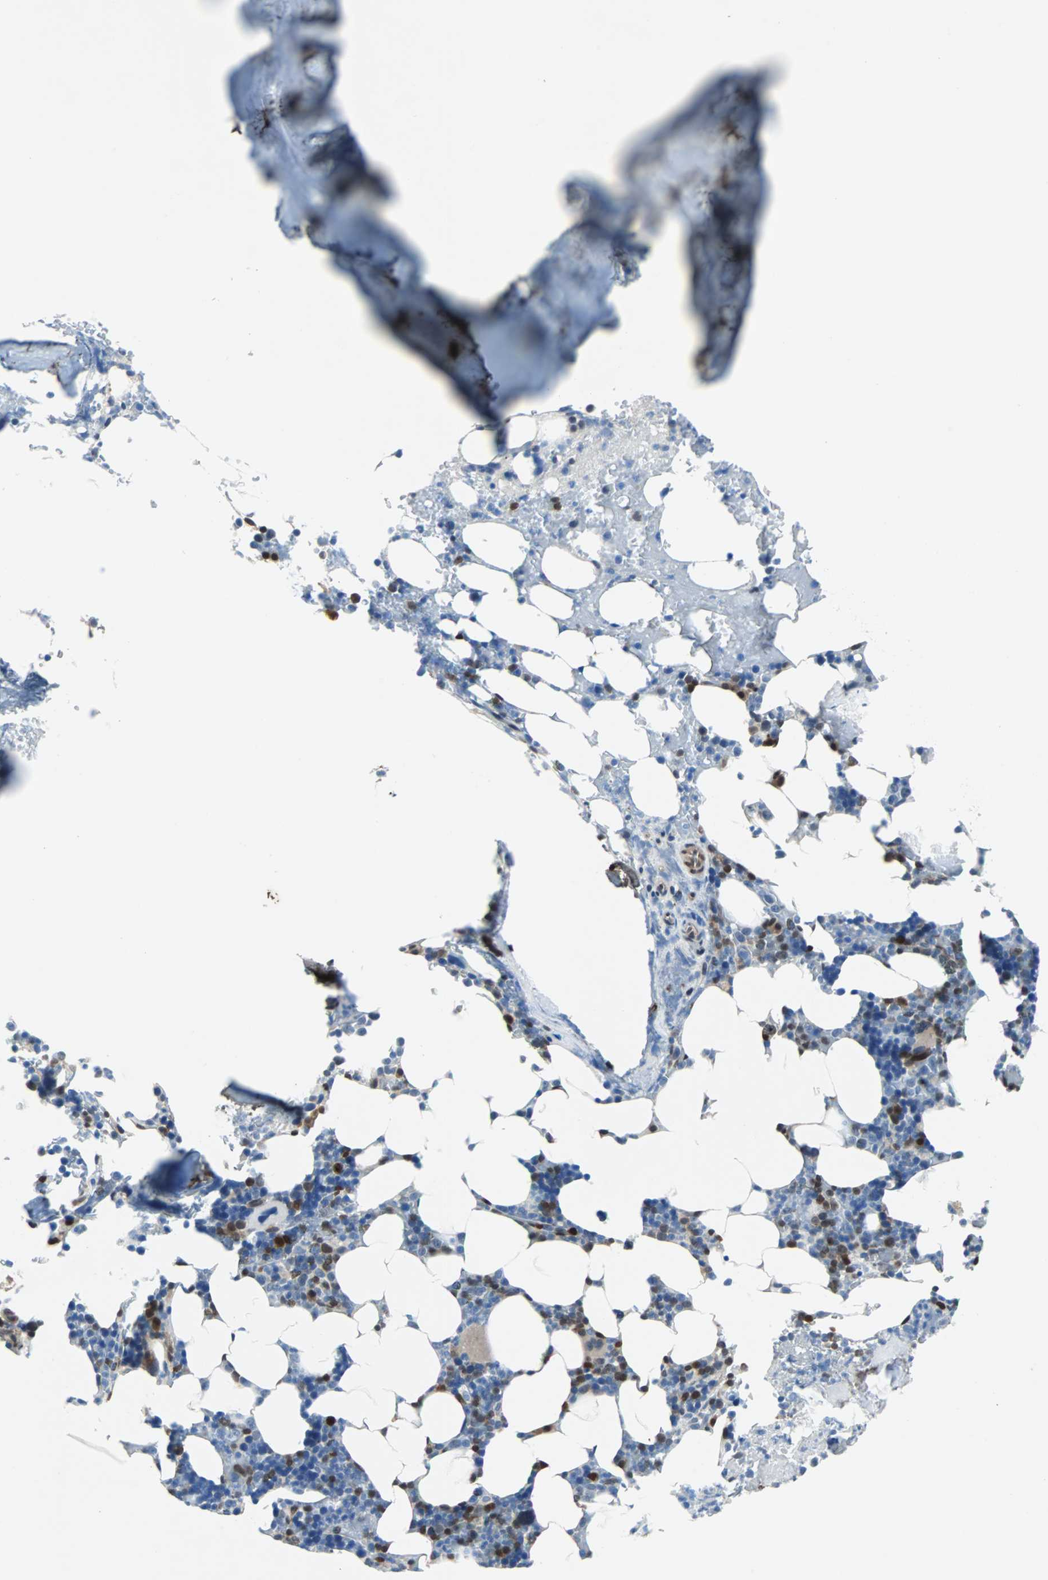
{"staining": {"intensity": "moderate", "quantity": "<25%", "location": "nuclear"}, "tissue": "bone marrow", "cell_type": "Hematopoietic cells", "image_type": "normal", "snomed": [{"axis": "morphology", "description": "Normal tissue, NOS"}, {"axis": "topography", "description": "Bone marrow"}], "caption": "DAB immunohistochemical staining of unremarkable bone marrow demonstrates moderate nuclear protein positivity in approximately <25% of hematopoietic cells.", "gene": "MAP2K6", "patient": {"sex": "female", "age": 73}}